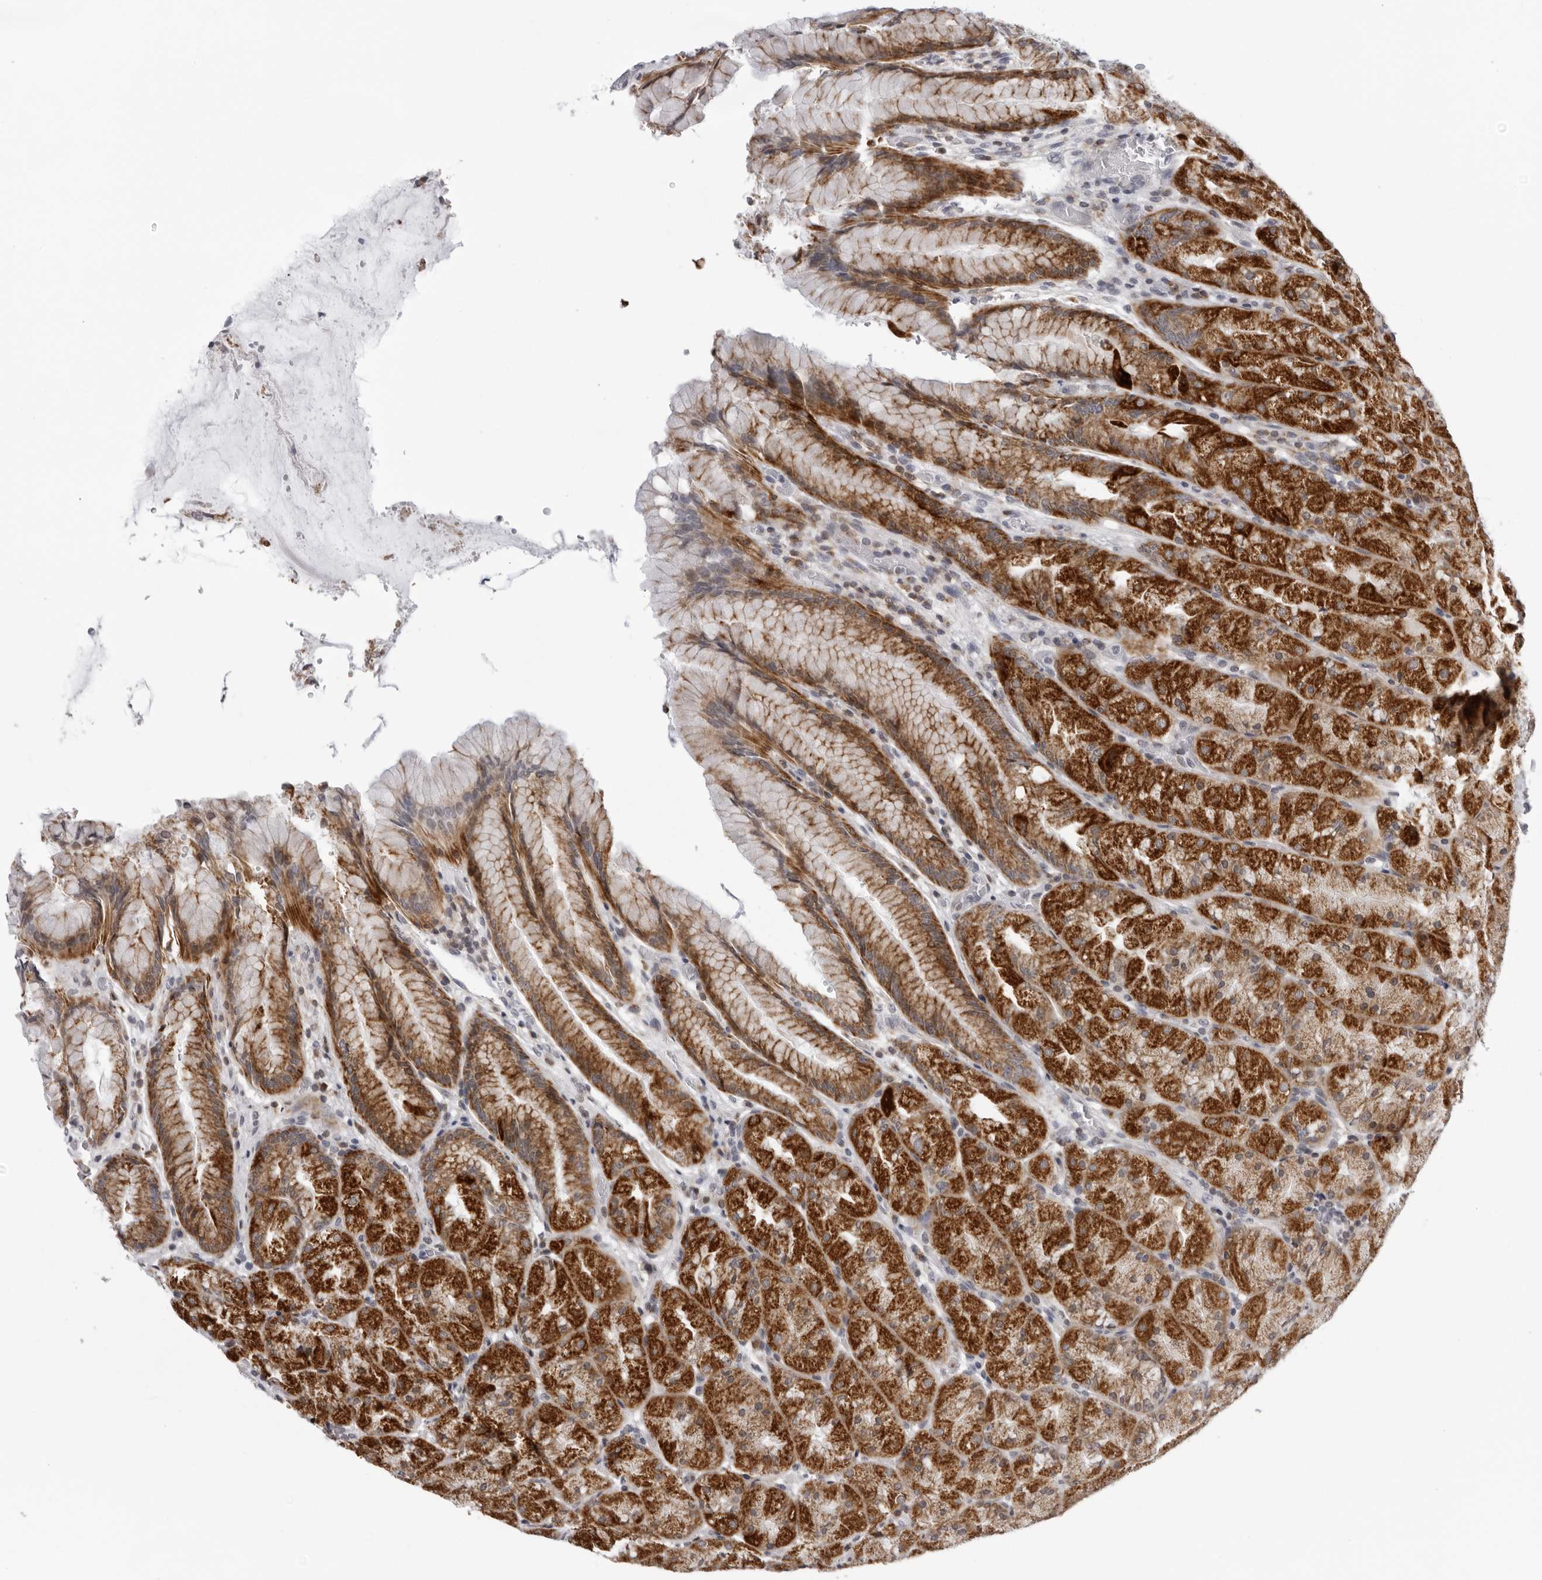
{"staining": {"intensity": "strong", "quantity": ">75%", "location": "cytoplasmic/membranous"}, "tissue": "stomach", "cell_type": "Glandular cells", "image_type": "normal", "snomed": [{"axis": "morphology", "description": "Normal tissue, NOS"}, {"axis": "topography", "description": "Stomach, upper"}, {"axis": "topography", "description": "Stomach"}], "caption": "About >75% of glandular cells in unremarkable stomach exhibit strong cytoplasmic/membranous protein staining as visualized by brown immunohistochemical staining.", "gene": "CPT2", "patient": {"sex": "male", "age": 48}}